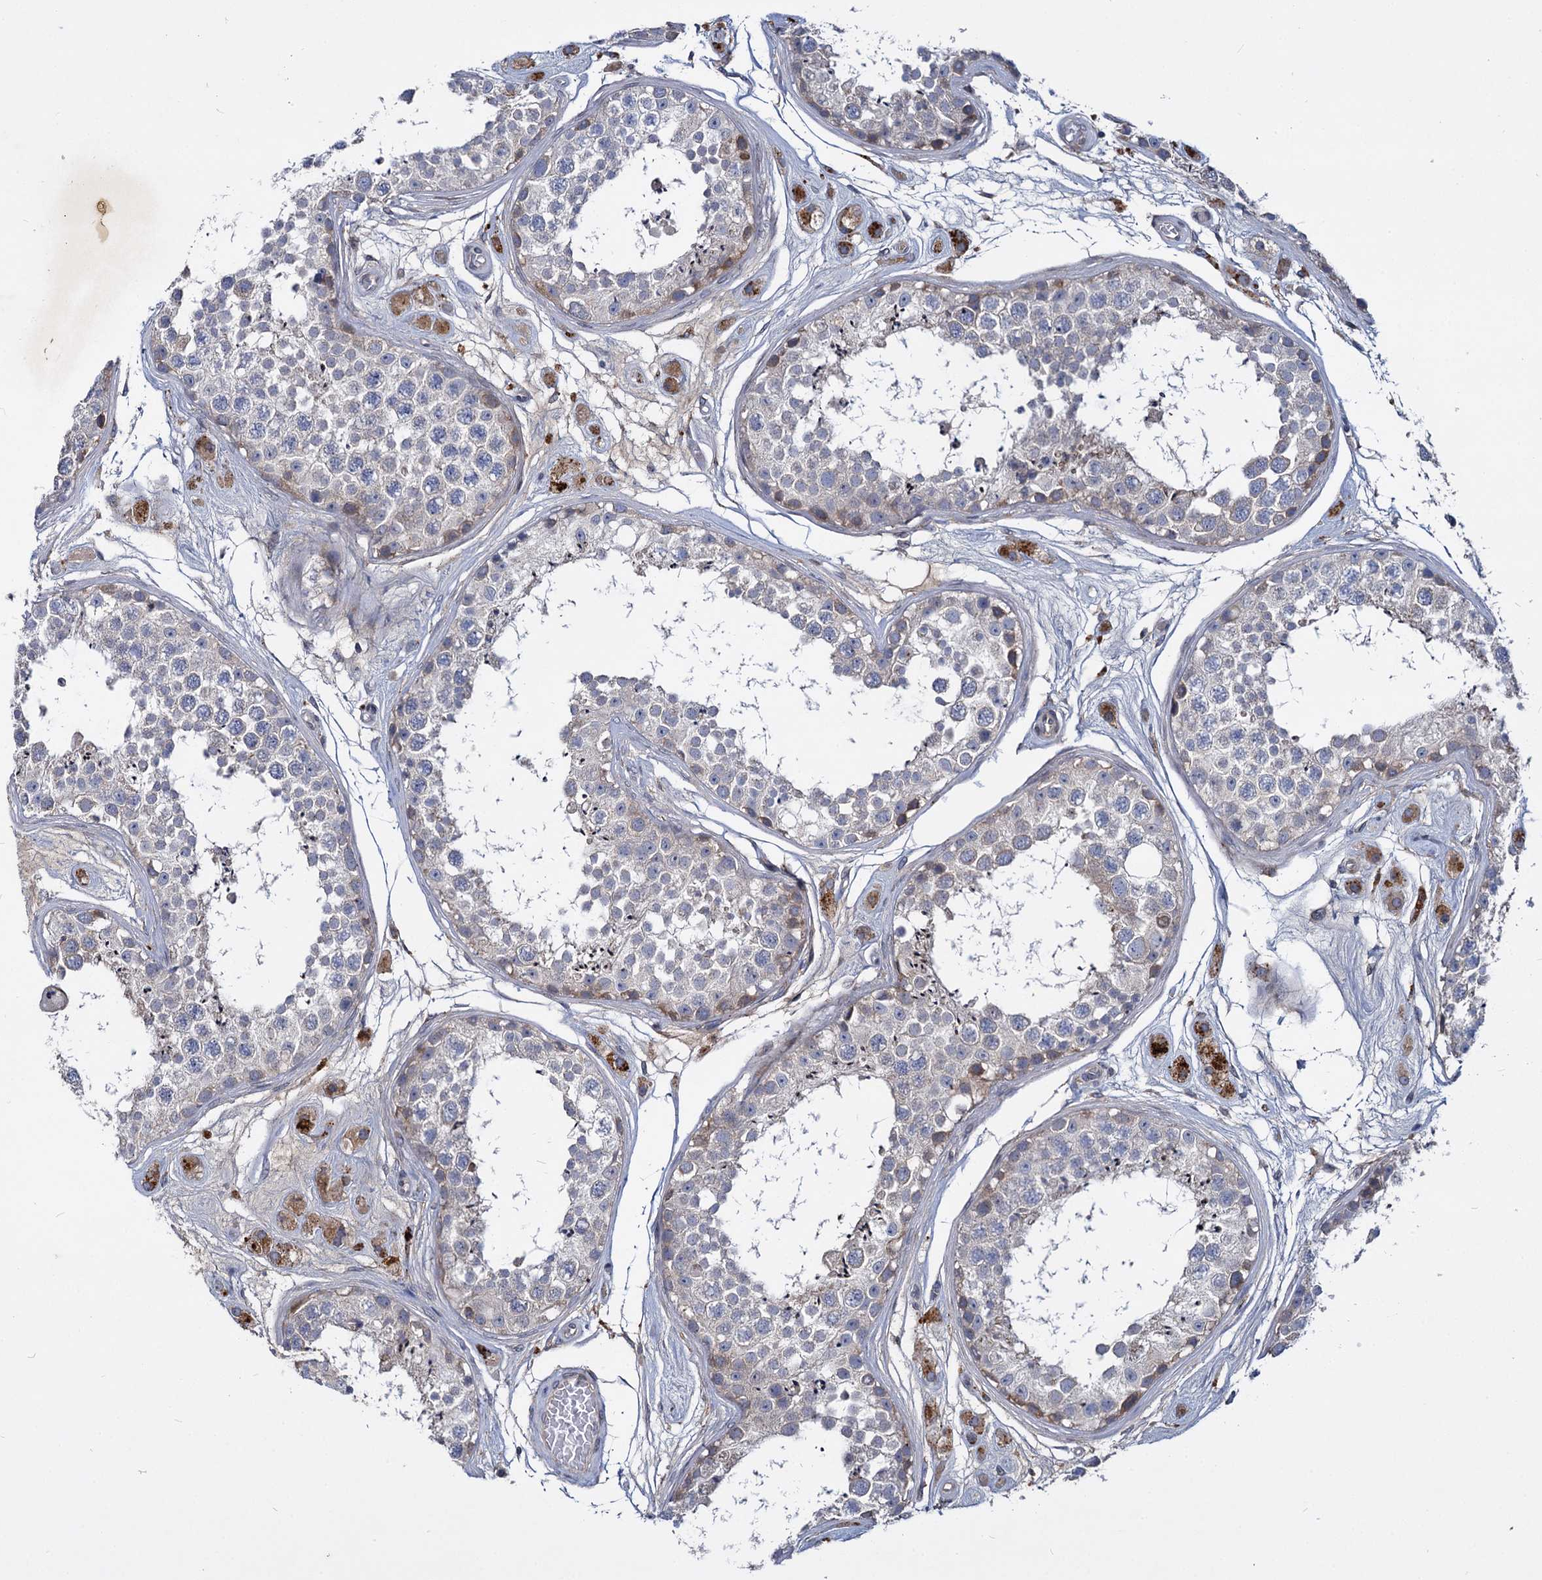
{"staining": {"intensity": "moderate", "quantity": "<25%", "location": "cytoplasmic/membranous"}, "tissue": "testis", "cell_type": "Cells in seminiferous ducts", "image_type": "normal", "snomed": [{"axis": "morphology", "description": "Normal tissue, NOS"}, {"axis": "topography", "description": "Testis"}], "caption": "Protein staining displays moderate cytoplasmic/membranous staining in approximately <25% of cells in seminiferous ducts in benign testis. (brown staining indicates protein expression, while blue staining denotes nuclei).", "gene": "C11orf86", "patient": {"sex": "male", "age": 25}}